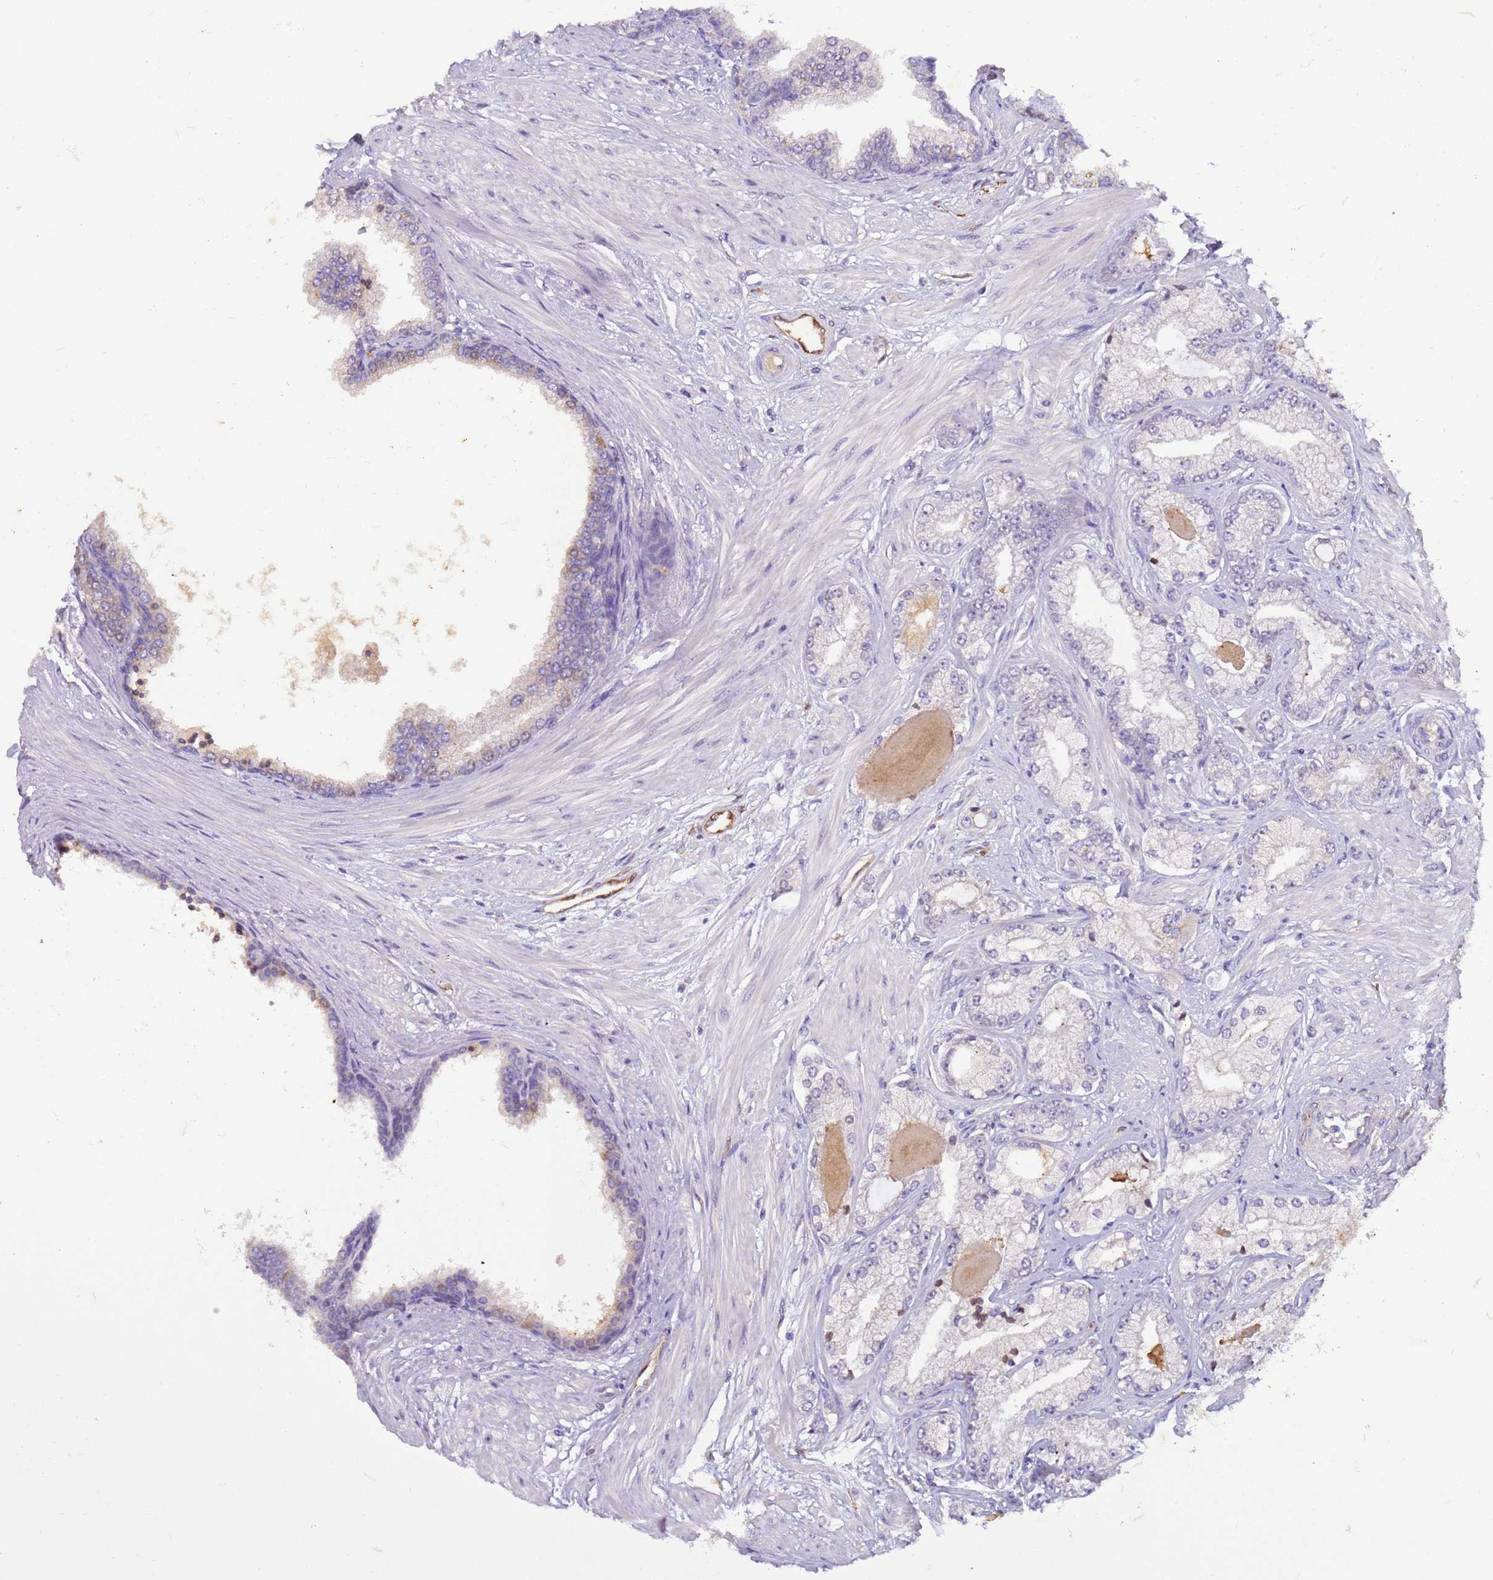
{"staining": {"intensity": "negative", "quantity": "none", "location": "none"}, "tissue": "prostate cancer", "cell_type": "Tumor cells", "image_type": "cancer", "snomed": [{"axis": "morphology", "description": "Adenocarcinoma, Low grade"}, {"axis": "topography", "description": "Prostate"}], "caption": "Immunohistochemistry (IHC) of prostate cancer displays no positivity in tumor cells. Brightfield microscopy of immunohistochemistry stained with DAB (3,3'-diaminobenzidine) (brown) and hematoxylin (blue), captured at high magnification.", "gene": "PLCXD3", "patient": {"sex": "male", "age": 64}}